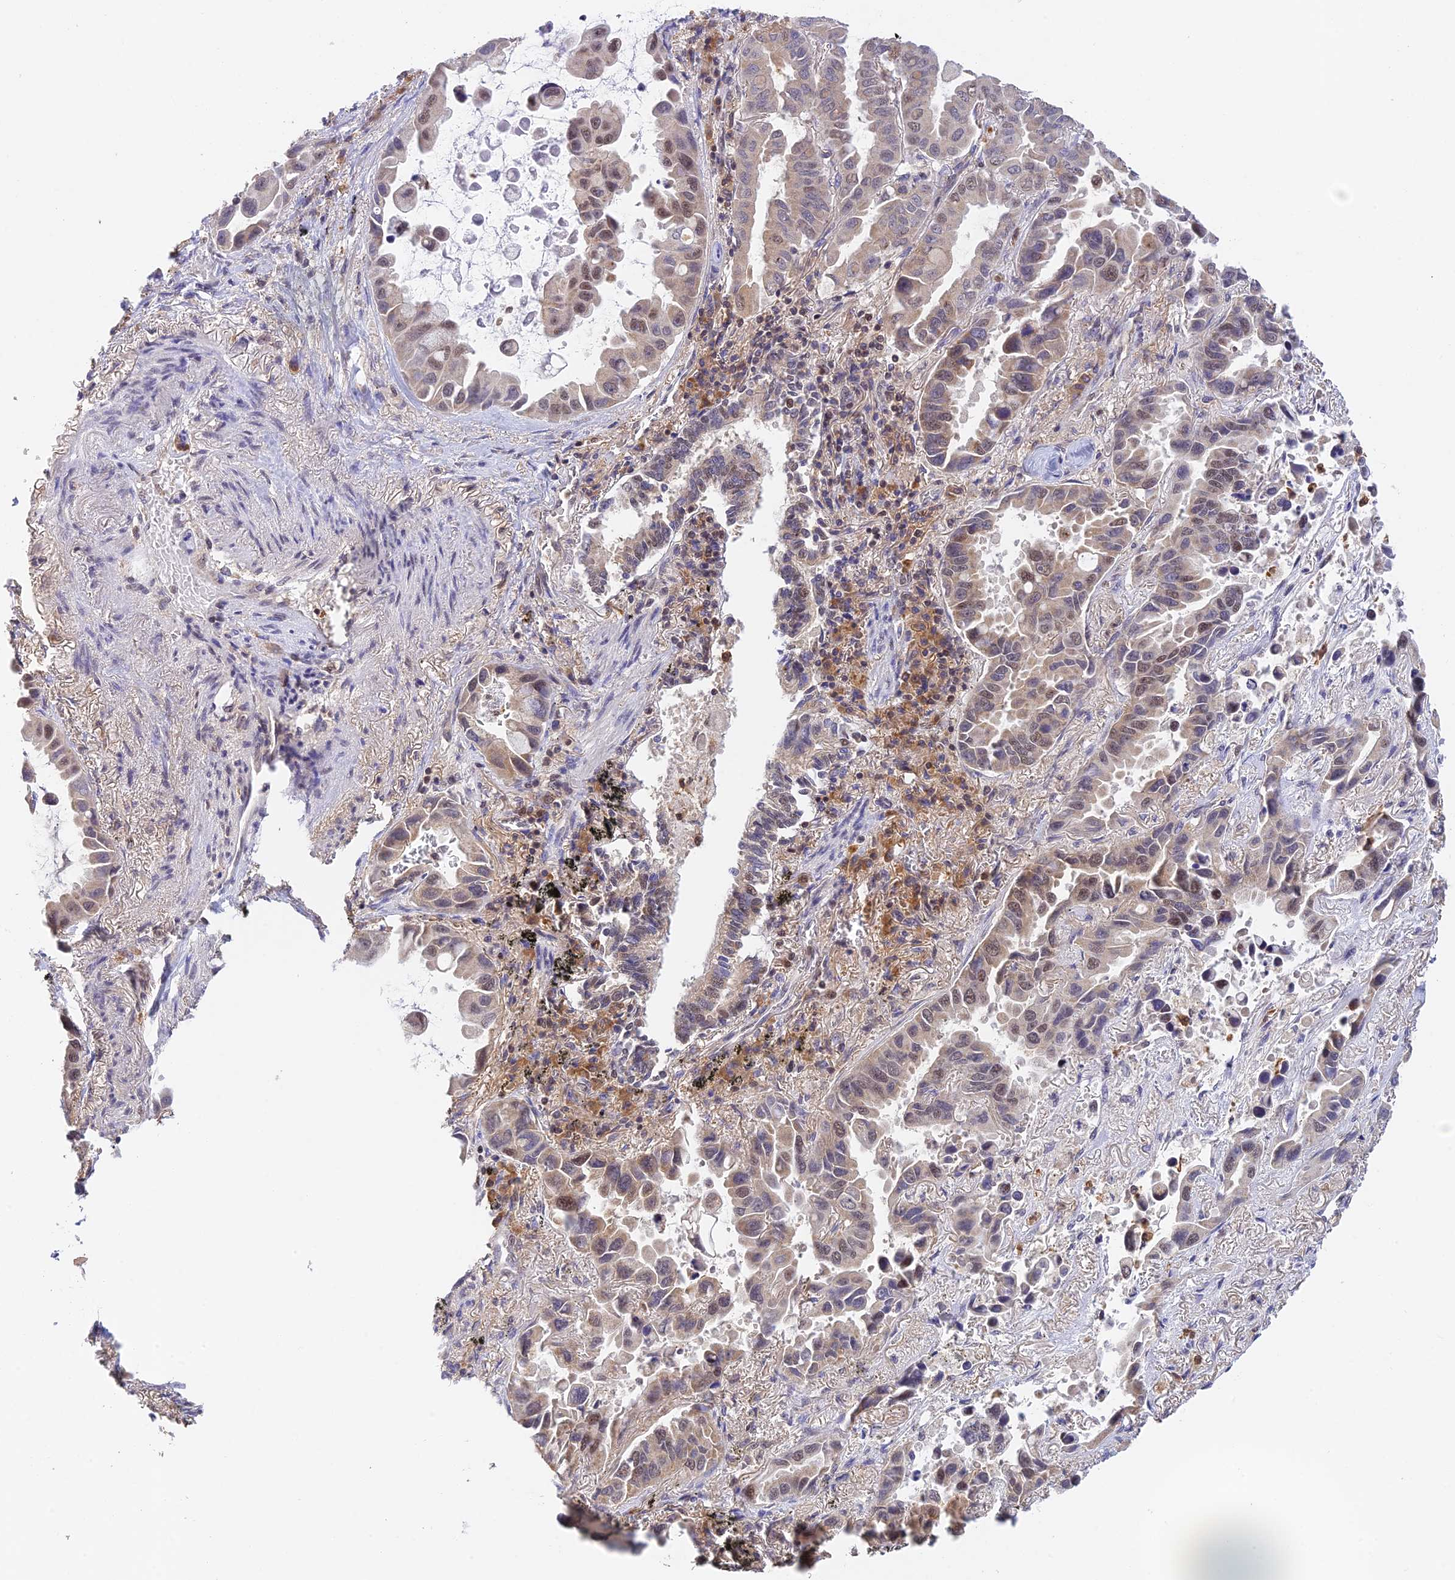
{"staining": {"intensity": "weak", "quantity": "25%-75%", "location": "cytoplasmic/membranous,nuclear"}, "tissue": "lung cancer", "cell_type": "Tumor cells", "image_type": "cancer", "snomed": [{"axis": "morphology", "description": "Adenocarcinoma, NOS"}, {"axis": "topography", "description": "Lung"}], "caption": "Immunohistochemistry (IHC) histopathology image of neoplastic tissue: adenocarcinoma (lung) stained using IHC displays low levels of weak protein expression localized specifically in the cytoplasmic/membranous and nuclear of tumor cells, appearing as a cytoplasmic/membranous and nuclear brown color.", "gene": "PEX16", "patient": {"sex": "male", "age": 64}}